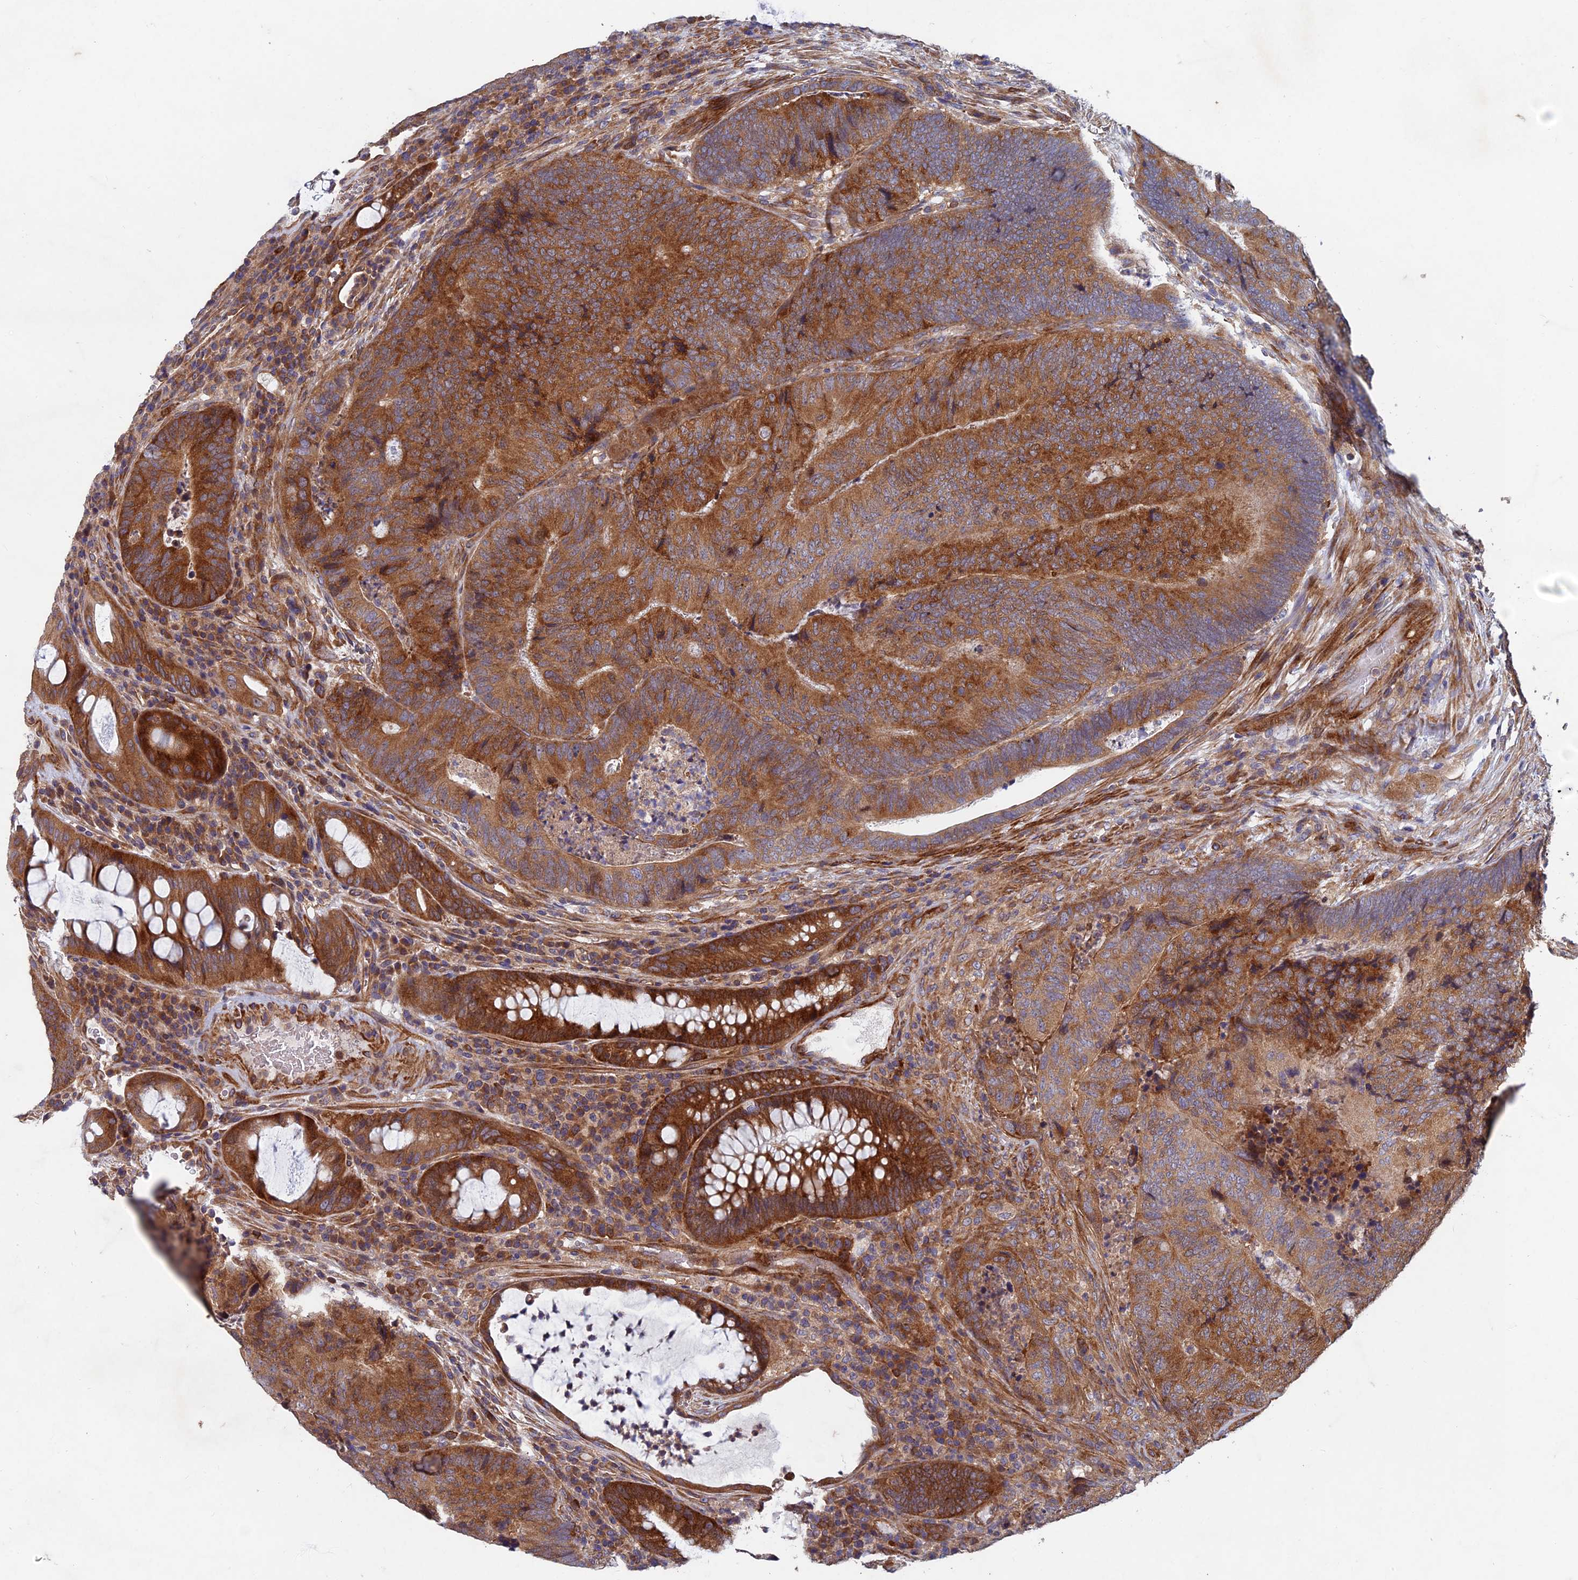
{"staining": {"intensity": "strong", "quantity": ">75%", "location": "cytoplasmic/membranous"}, "tissue": "colorectal cancer", "cell_type": "Tumor cells", "image_type": "cancer", "snomed": [{"axis": "morphology", "description": "Adenocarcinoma, NOS"}, {"axis": "topography", "description": "Colon"}], "caption": "Strong cytoplasmic/membranous staining is present in about >75% of tumor cells in adenocarcinoma (colorectal).", "gene": "NCAPG", "patient": {"sex": "female", "age": 67}}